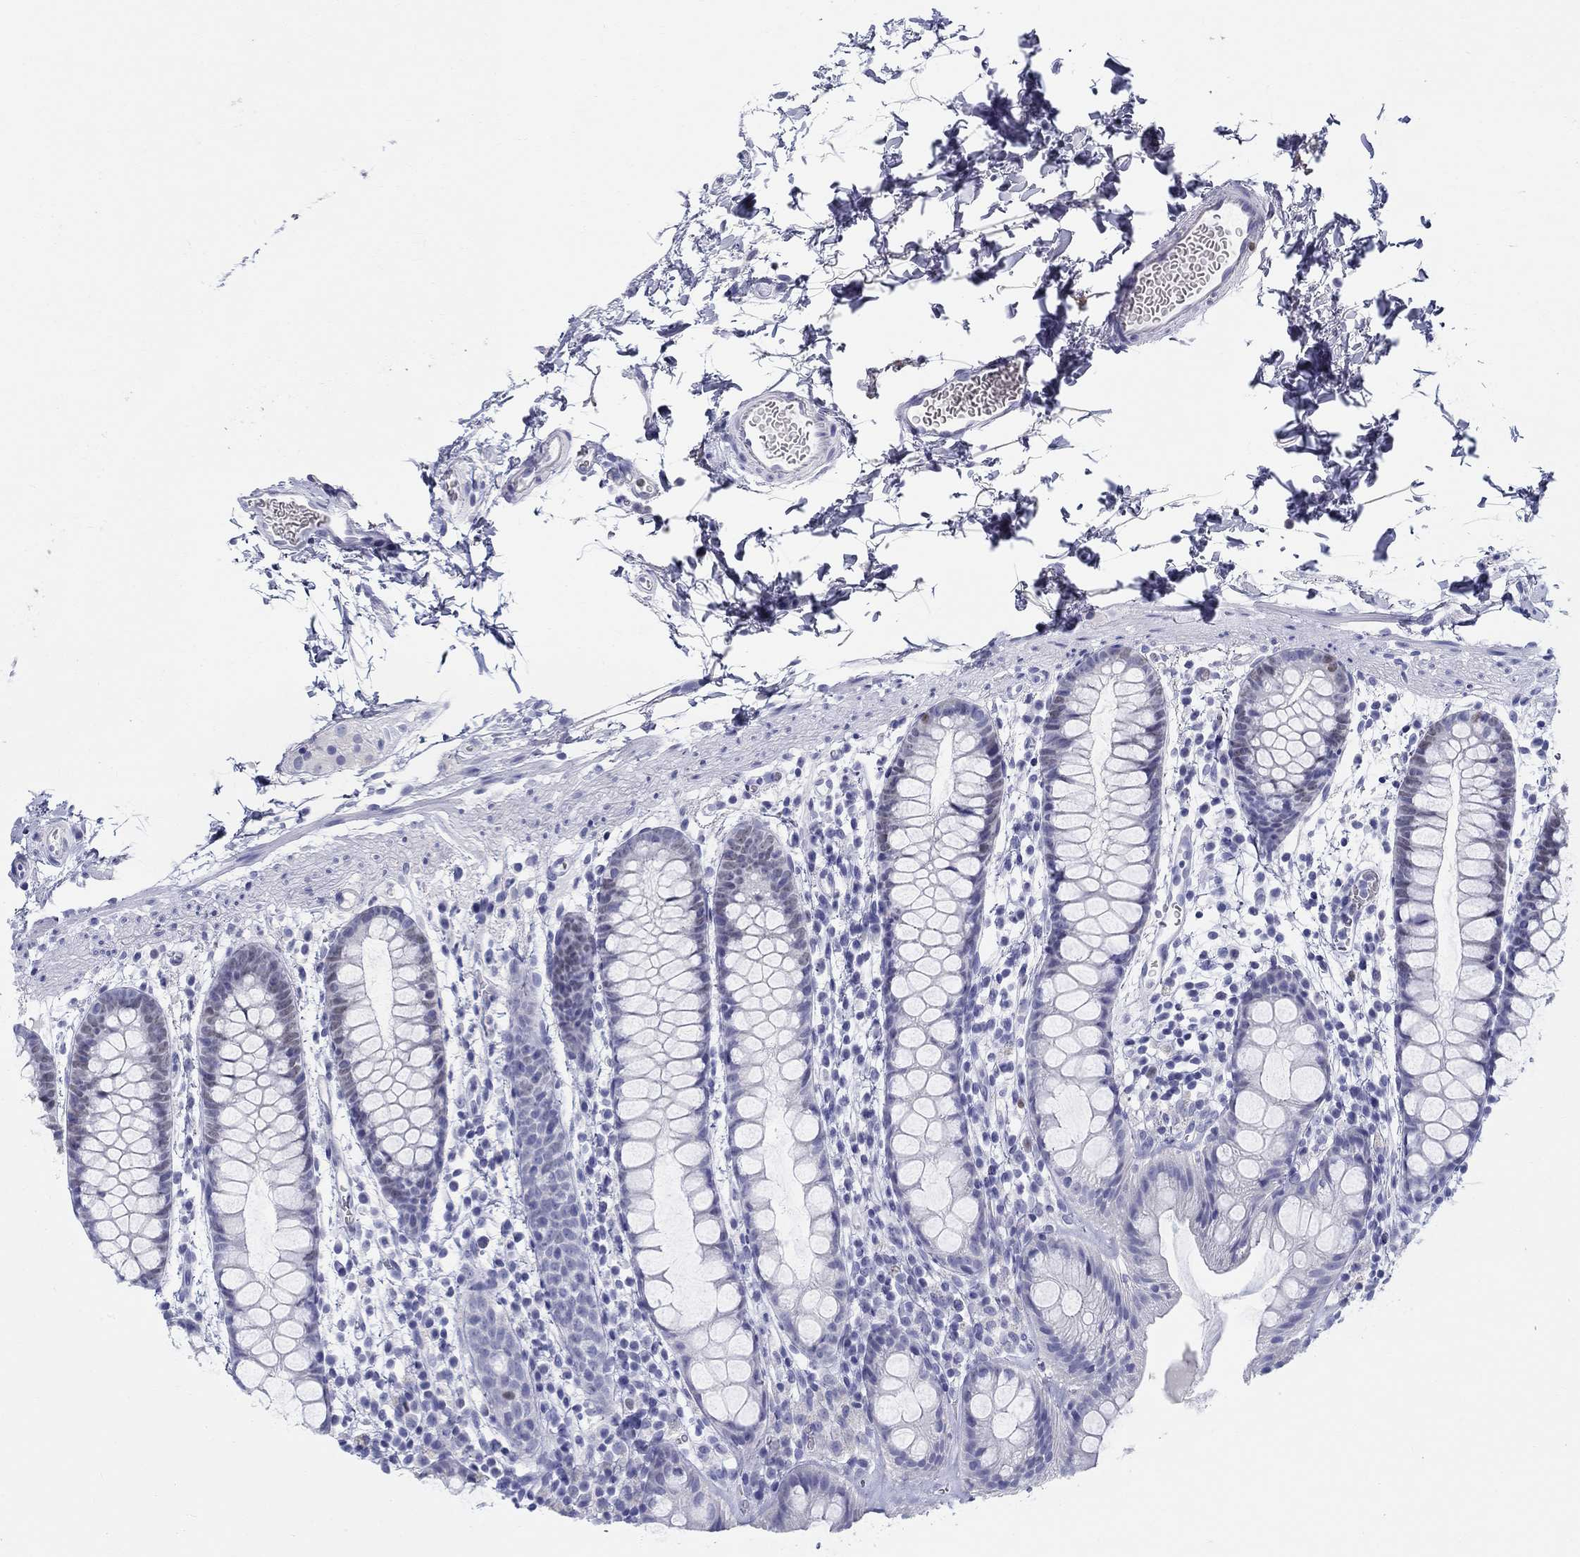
{"staining": {"intensity": "negative", "quantity": "none", "location": "none"}, "tissue": "rectum", "cell_type": "Glandular cells", "image_type": "normal", "snomed": [{"axis": "morphology", "description": "Normal tissue, NOS"}, {"axis": "topography", "description": "Rectum"}], "caption": "Immunohistochemistry (IHC) of normal human rectum displays no positivity in glandular cells. (Stains: DAB immunohistochemistry (IHC) with hematoxylin counter stain, Microscopy: brightfield microscopy at high magnification).", "gene": "LAMP5", "patient": {"sex": "male", "age": 57}}